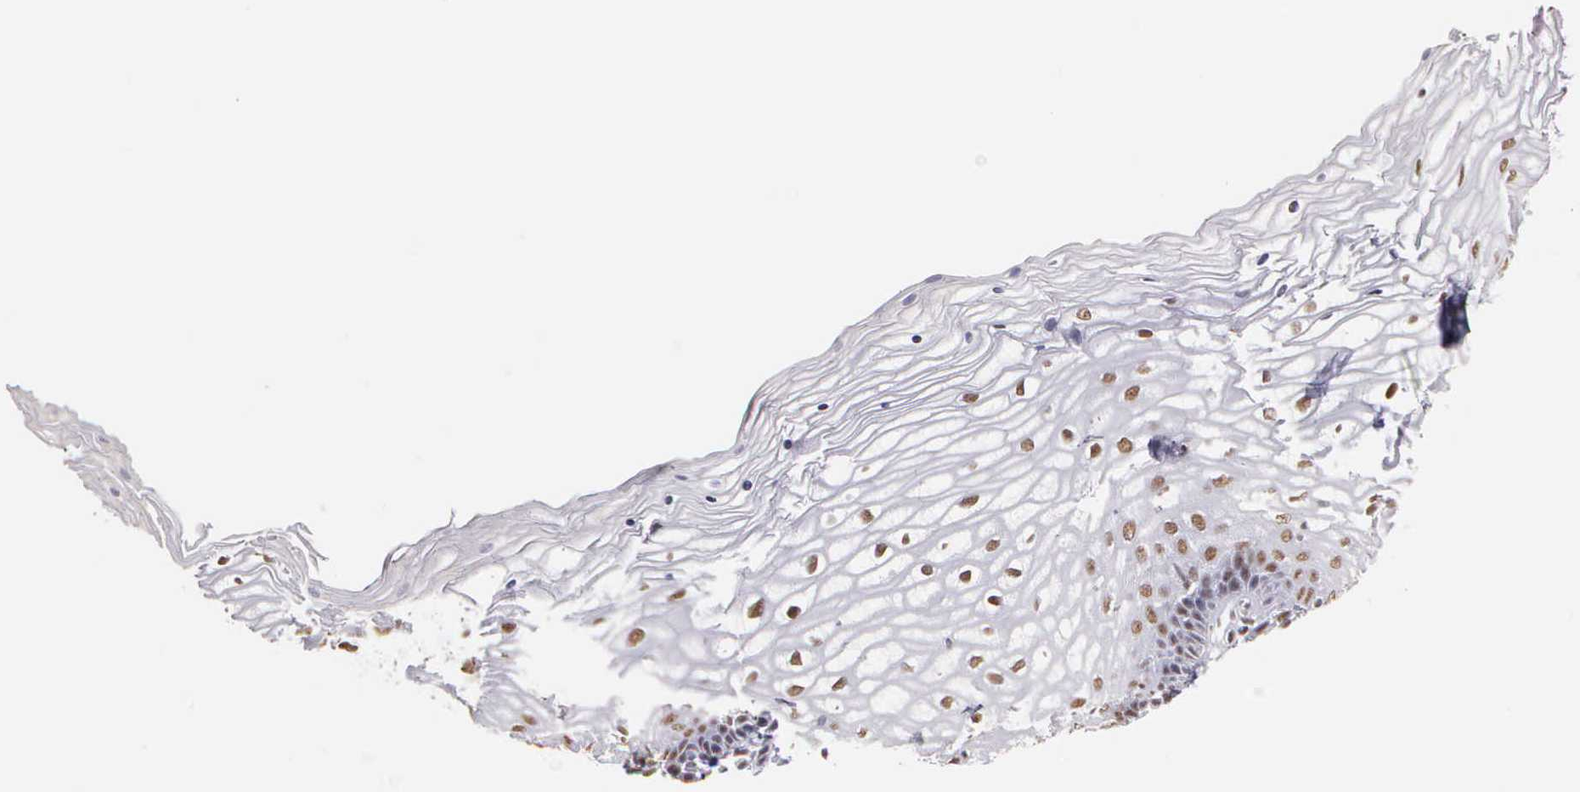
{"staining": {"intensity": "strong", "quantity": ">75%", "location": "nuclear"}, "tissue": "vagina", "cell_type": "Squamous epithelial cells", "image_type": "normal", "snomed": [{"axis": "morphology", "description": "Normal tissue, NOS"}, {"axis": "topography", "description": "Vagina"}], "caption": "This is an image of IHC staining of unremarkable vagina, which shows strong positivity in the nuclear of squamous epithelial cells.", "gene": "CSTF2", "patient": {"sex": "female", "age": 34}}